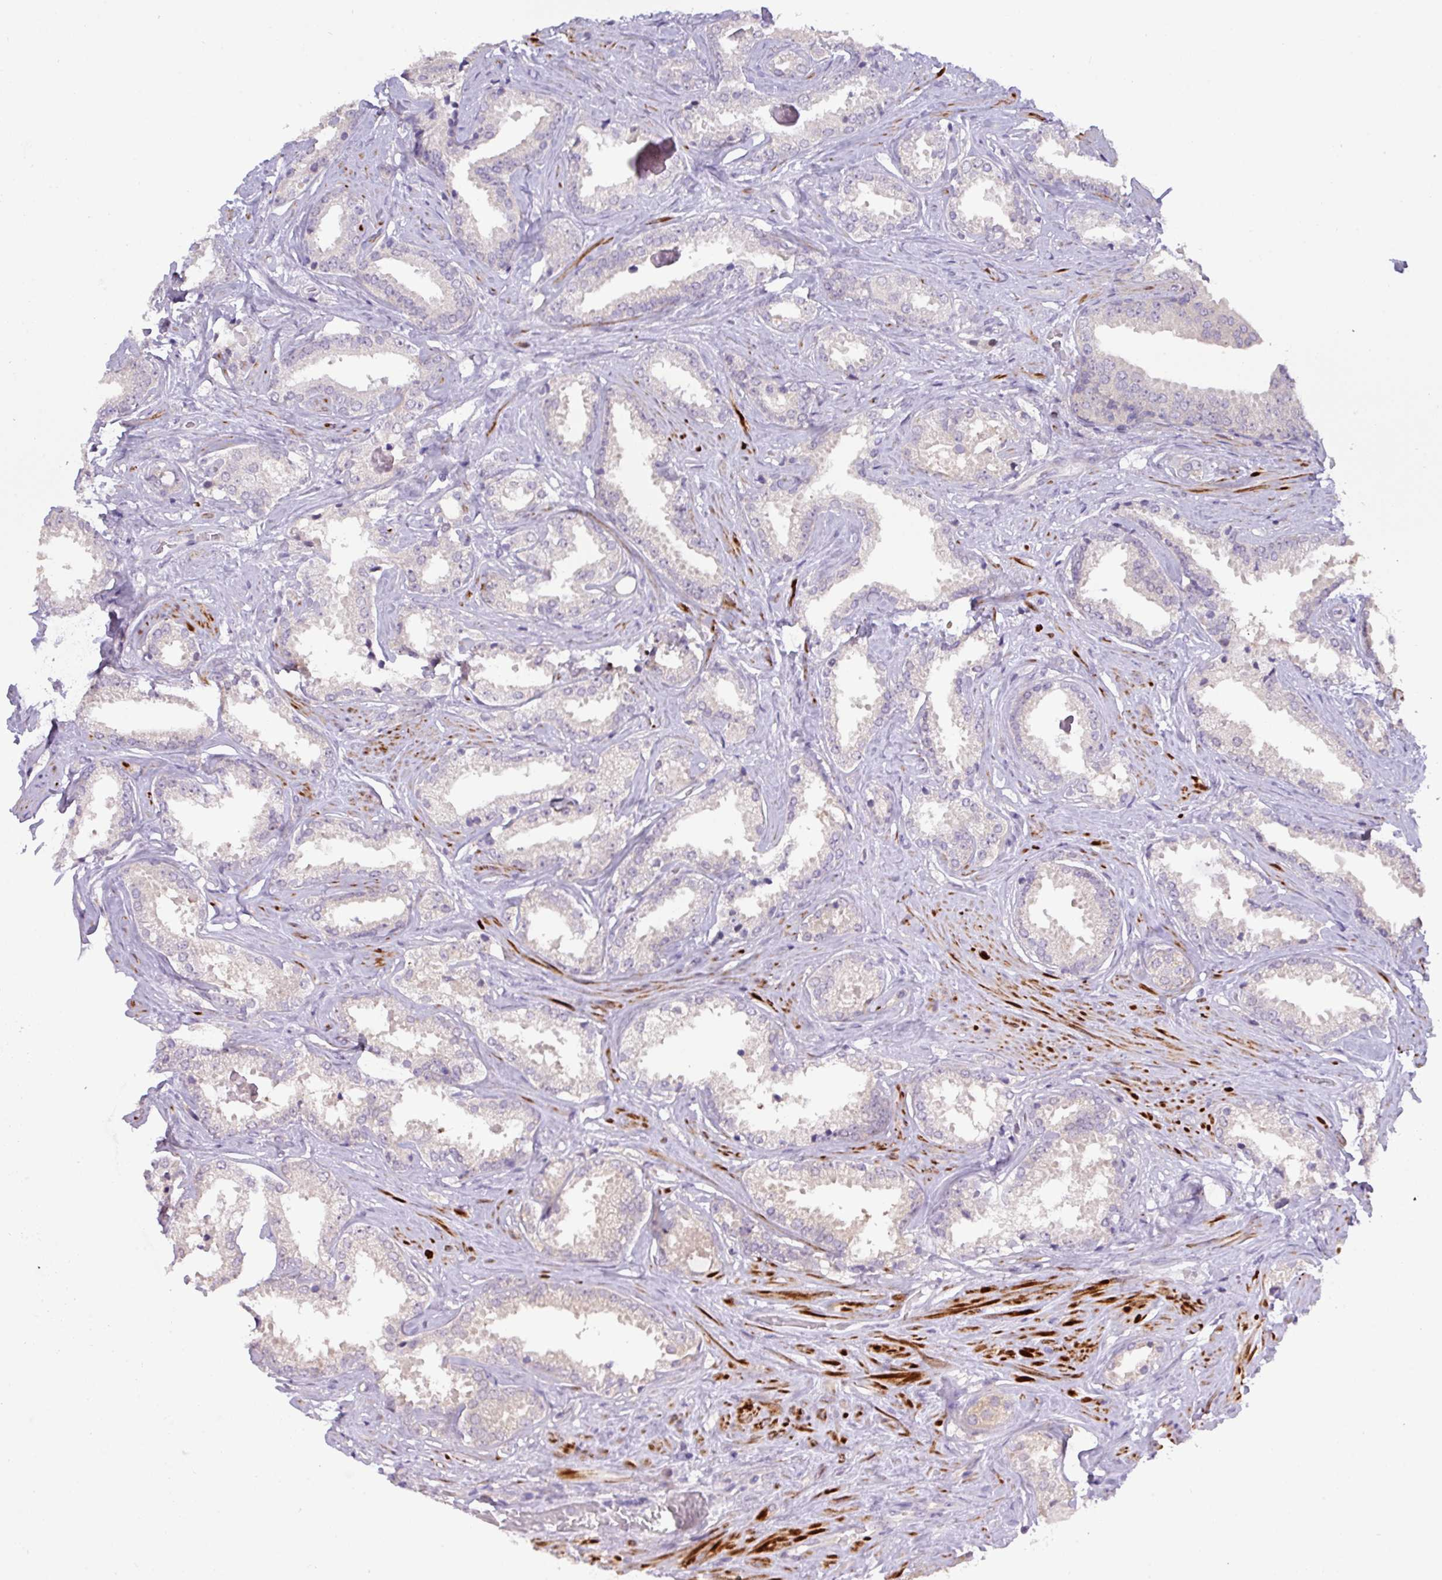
{"staining": {"intensity": "negative", "quantity": "none", "location": "none"}, "tissue": "prostate cancer", "cell_type": "Tumor cells", "image_type": "cancer", "snomed": [{"axis": "morphology", "description": "Adenocarcinoma, Low grade"}, {"axis": "topography", "description": "Prostate"}], "caption": "An immunohistochemistry (IHC) micrograph of low-grade adenocarcinoma (prostate) is shown. There is no staining in tumor cells of low-grade adenocarcinoma (prostate).", "gene": "RIPPLY1", "patient": {"sex": "male", "age": 61}}